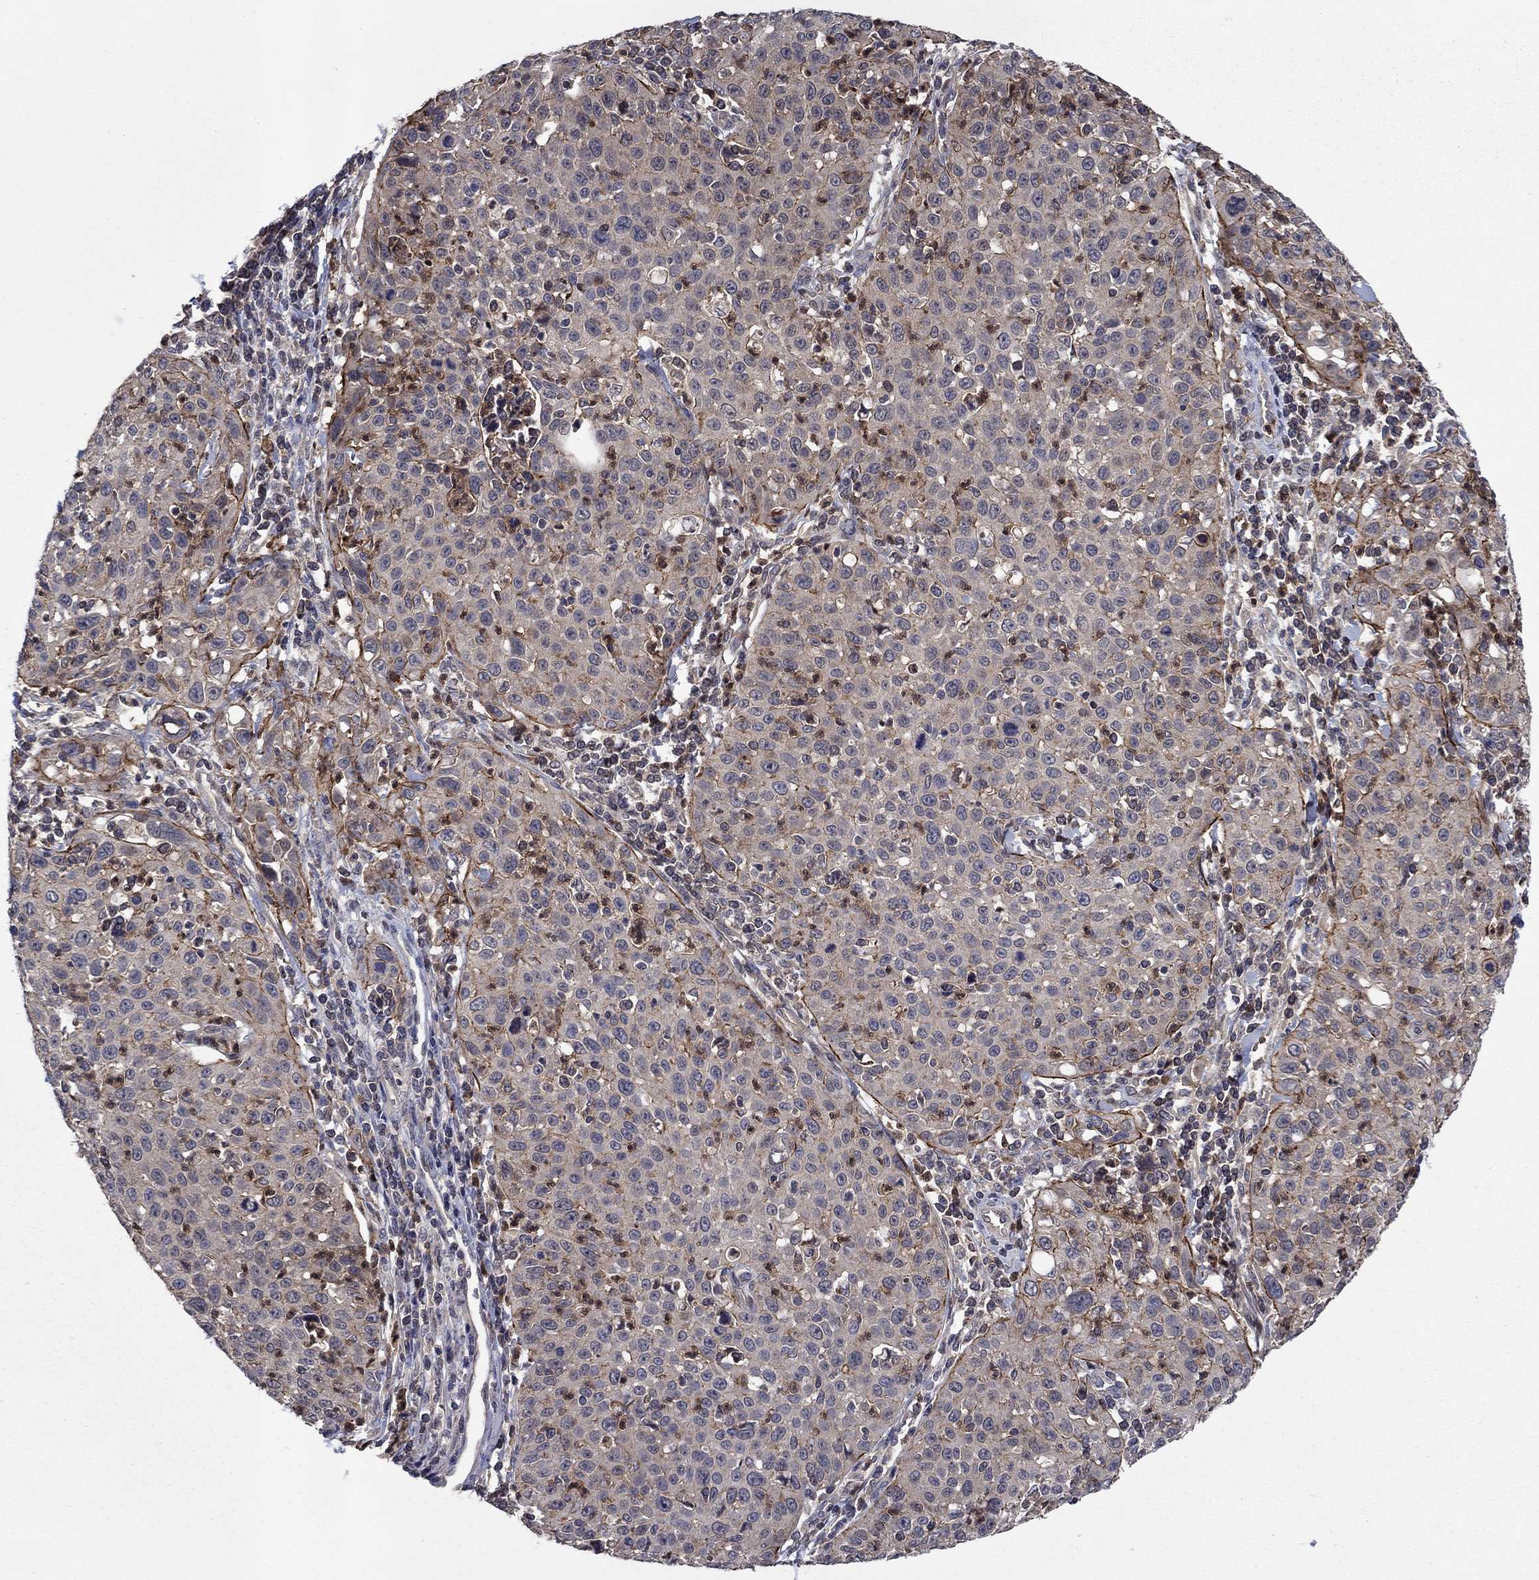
{"staining": {"intensity": "strong", "quantity": "<25%", "location": "cytoplasmic/membranous"}, "tissue": "cervical cancer", "cell_type": "Tumor cells", "image_type": "cancer", "snomed": [{"axis": "morphology", "description": "Squamous cell carcinoma, NOS"}, {"axis": "topography", "description": "Cervix"}], "caption": "The micrograph demonstrates immunohistochemical staining of squamous cell carcinoma (cervical). There is strong cytoplasmic/membranous staining is seen in approximately <25% of tumor cells.", "gene": "MSRB1", "patient": {"sex": "female", "age": 26}}